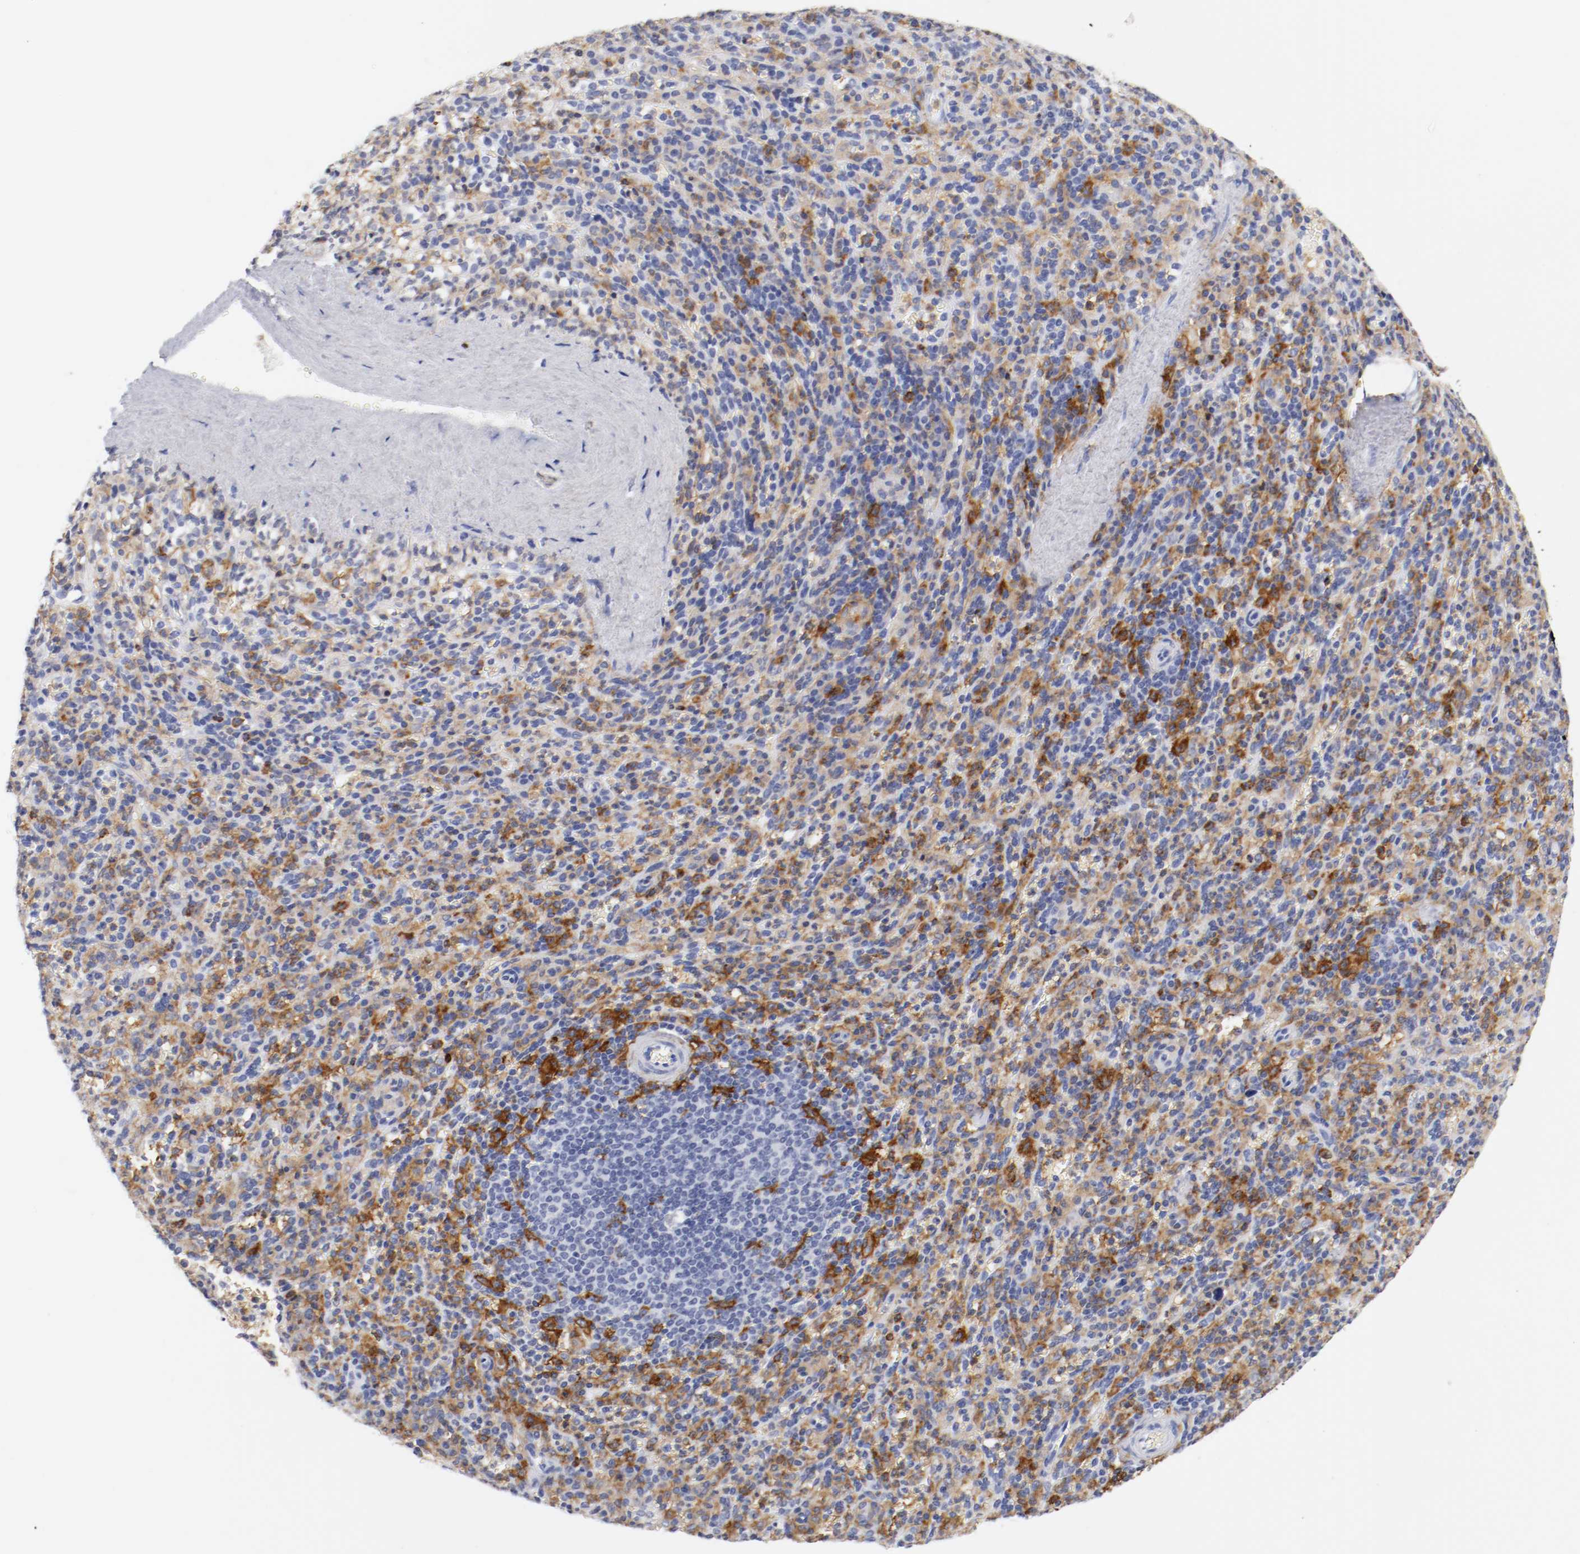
{"staining": {"intensity": "moderate", "quantity": "25%-75%", "location": "cytoplasmic/membranous"}, "tissue": "spleen", "cell_type": "Cells in red pulp", "image_type": "normal", "snomed": [{"axis": "morphology", "description": "Normal tissue, NOS"}, {"axis": "topography", "description": "Spleen"}], "caption": "Immunohistochemical staining of unremarkable spleen exhibits moderate cytoplasmic/membranous protein staining in approximately 25%-75% of cells in red pulp.", "gene": "ITGAX", "patient": {"sex": "male", "age": 36}}